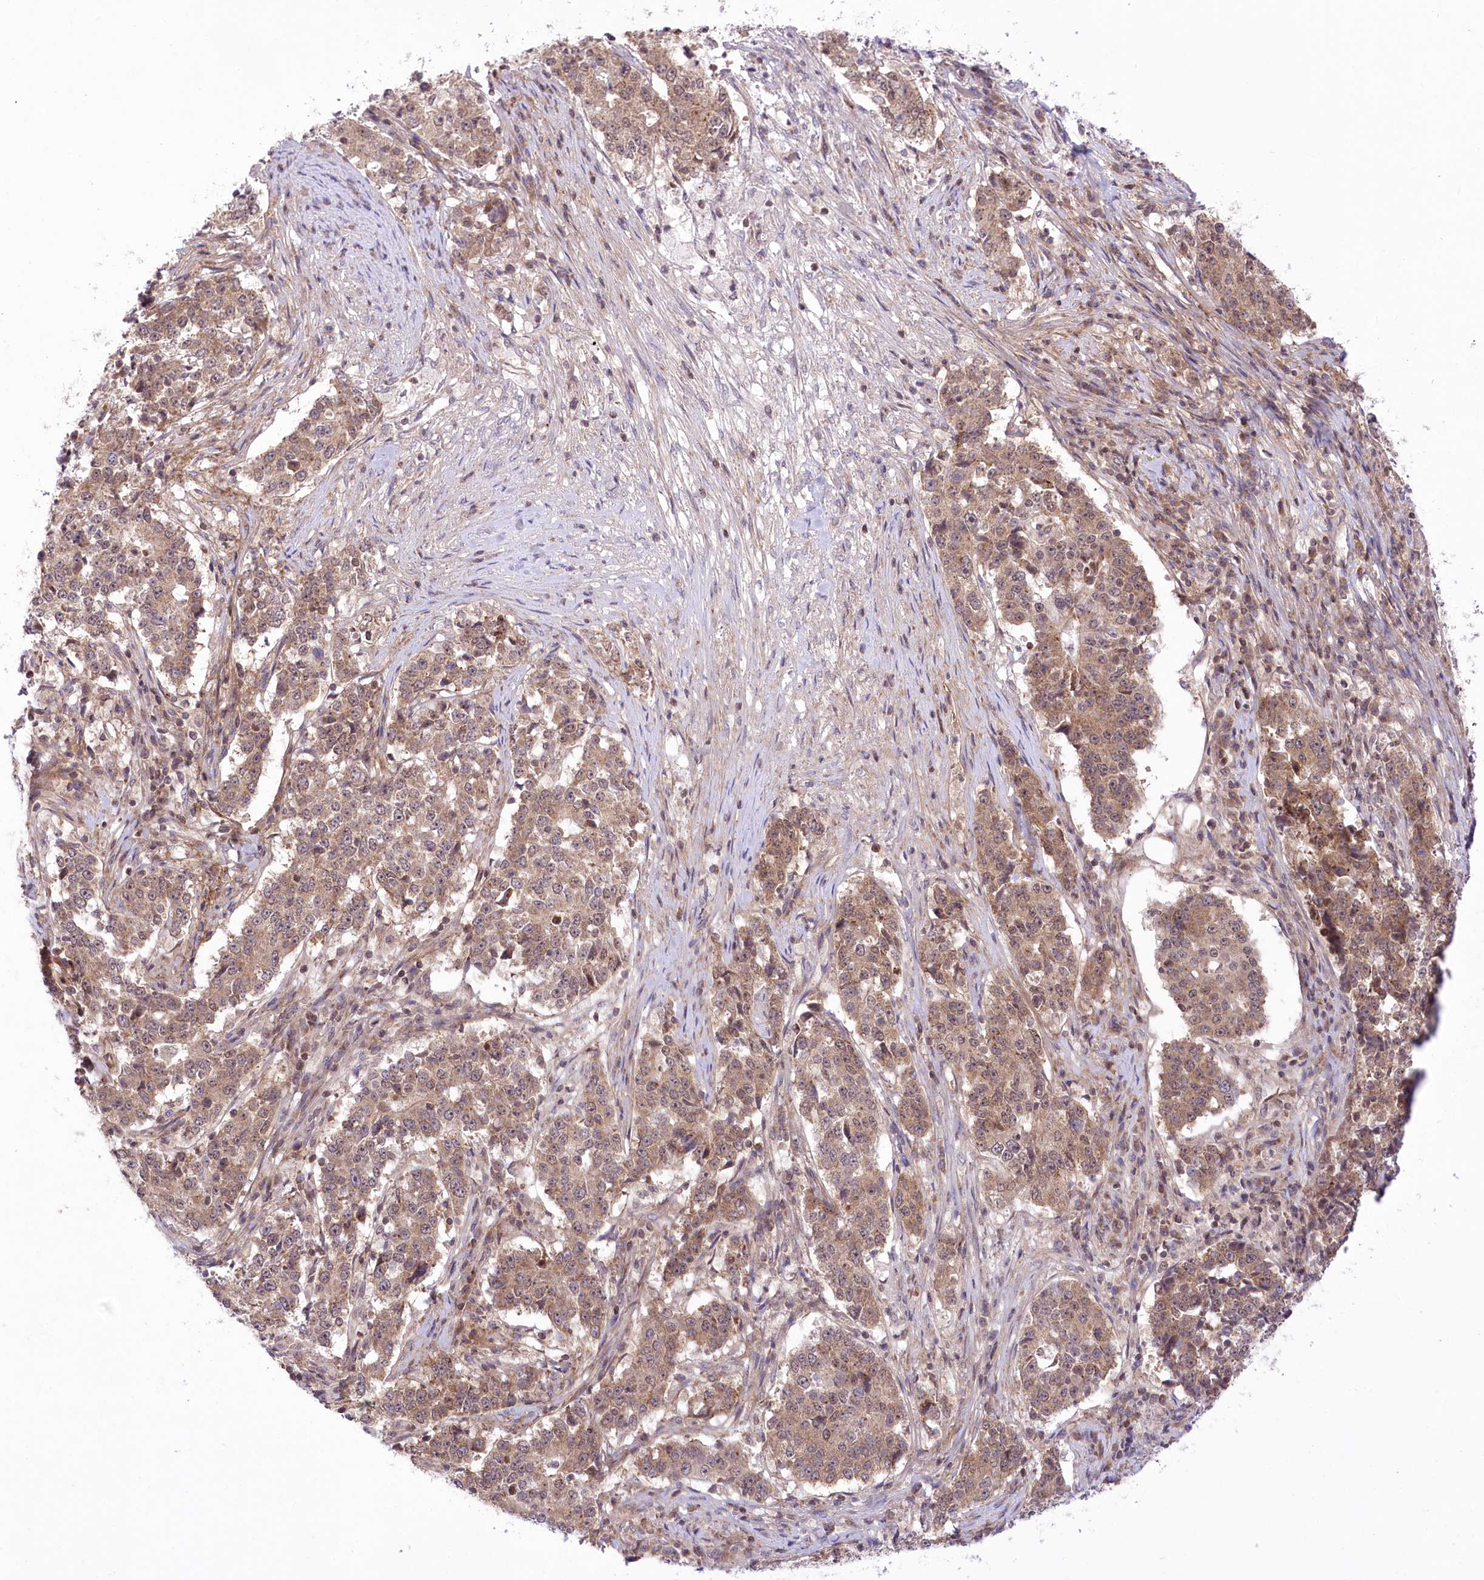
{"staining": {"intensity": "weak", "quantity": ">75%", "location": "cytoplasmic/membranous"}, "tissue": "stomach cancer", "cell_type": "Tumor cells", "image_type": "cancer", "snomed": [{"axis": "morphology", "description": "Adenocarcinoma, NOS"}, {"axis": "topography", "description": "Stomach"}], "caption": "This micrograph shows IHC staining of stomach cancer, with low weak cytoplasmic/membranous expression in about >75% of tumor cells.", "gene": "ZMAT2", "patient": {"sex": "male", "age": 59}}